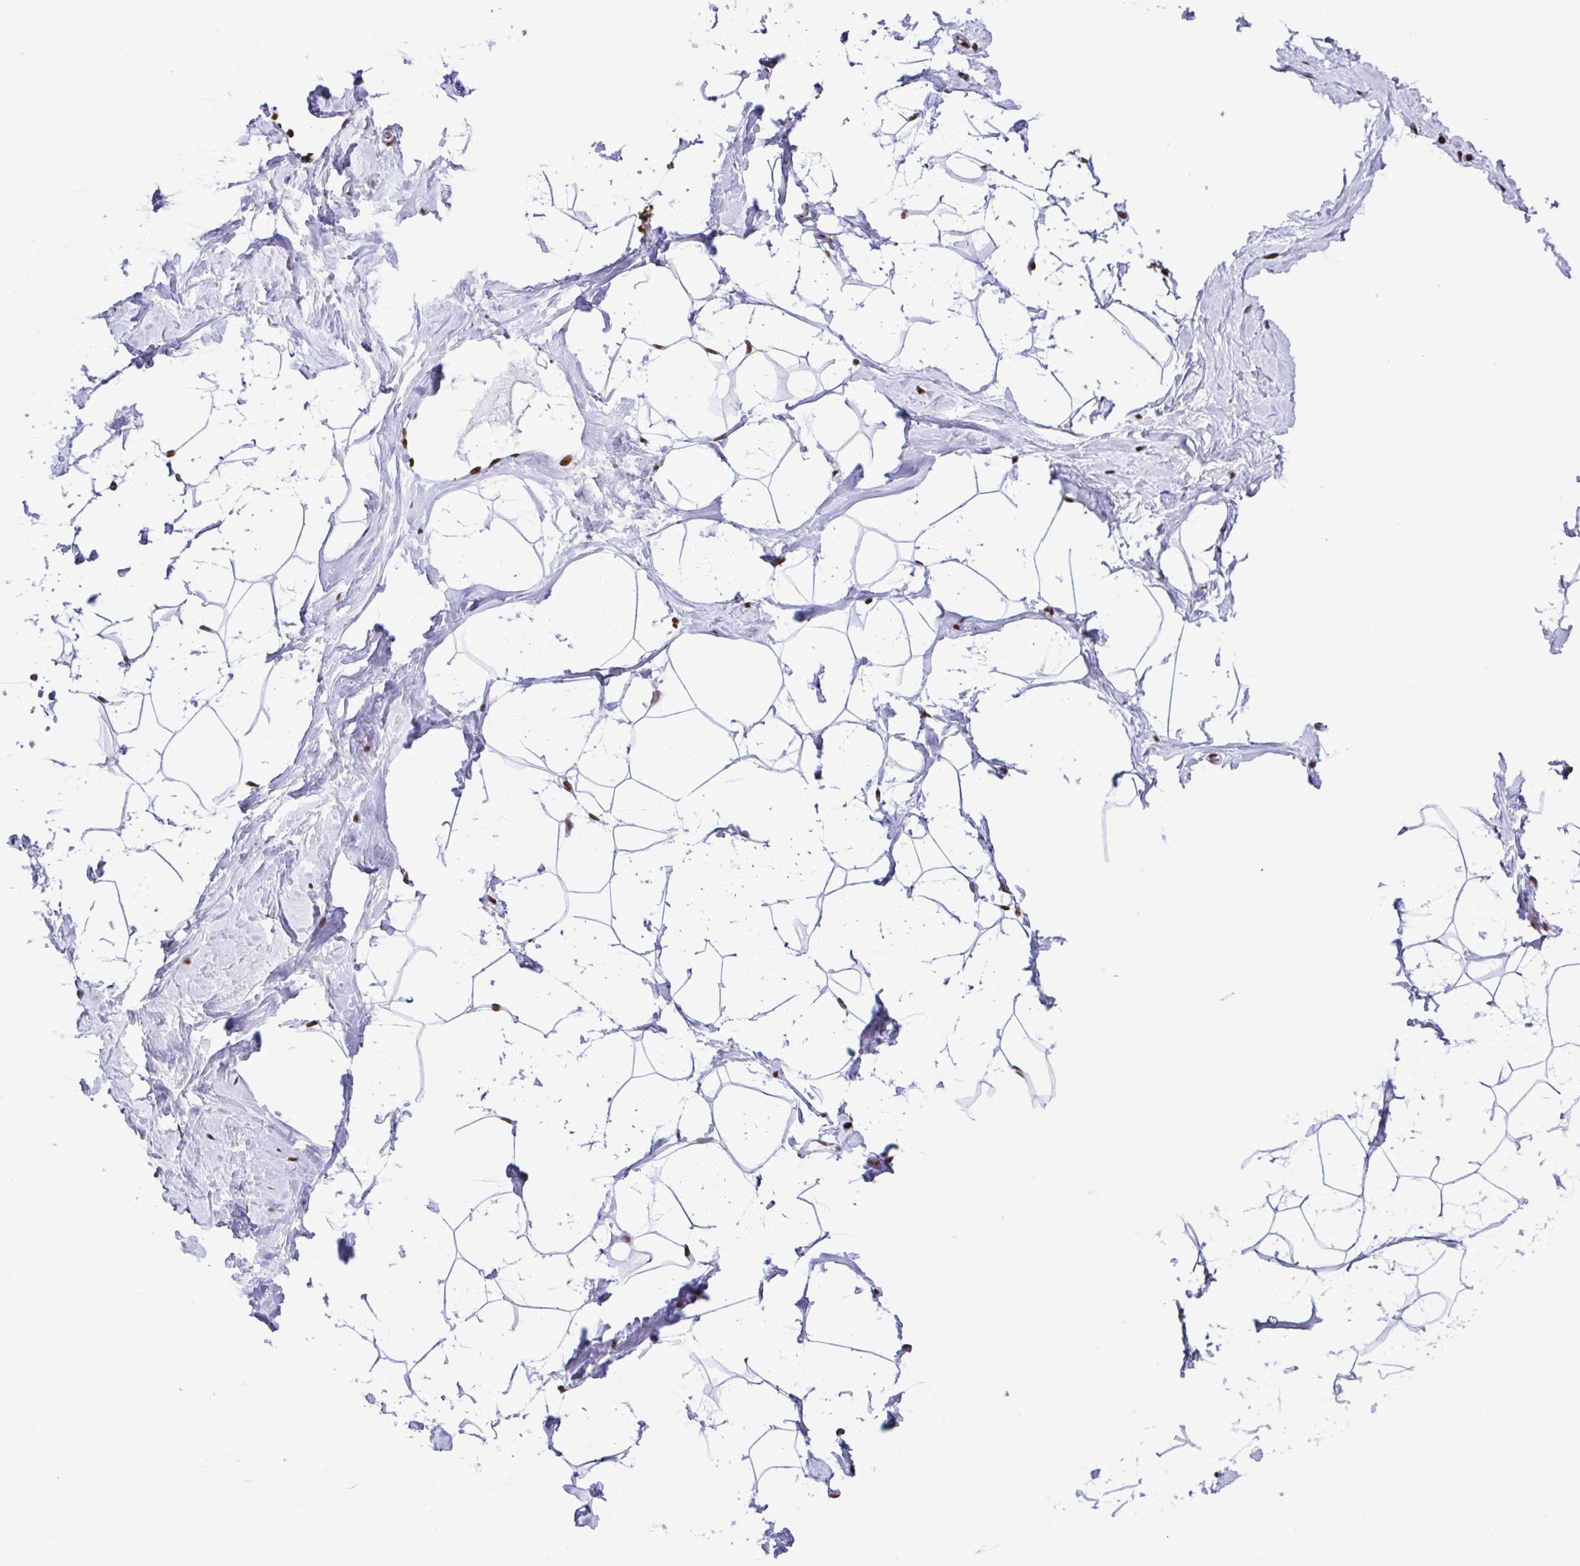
{"staining": {"intensity": "moderate", "quantity": "<25%", "location": "nuclear"}, "tissue": "breast", "cell_type": "Adipocytes", "image_type": "normal", "snomed": [{"axis": "morphology", "description": "Normal tissue, NOS"}, {"axis": "topography", "description": "Breast"}], "caption": "The immunohistochemical stain shows moderate nuclear positivity in adipocytes of unremarkable breast. Using DAB (3,3'-diaminobenzidine) (brown) and hematoxylin (blue) stains, captured at high magnification using brightfield microscopy.", "gene": "TRIM28", "patient": {"sex": "female", "age": 32}}